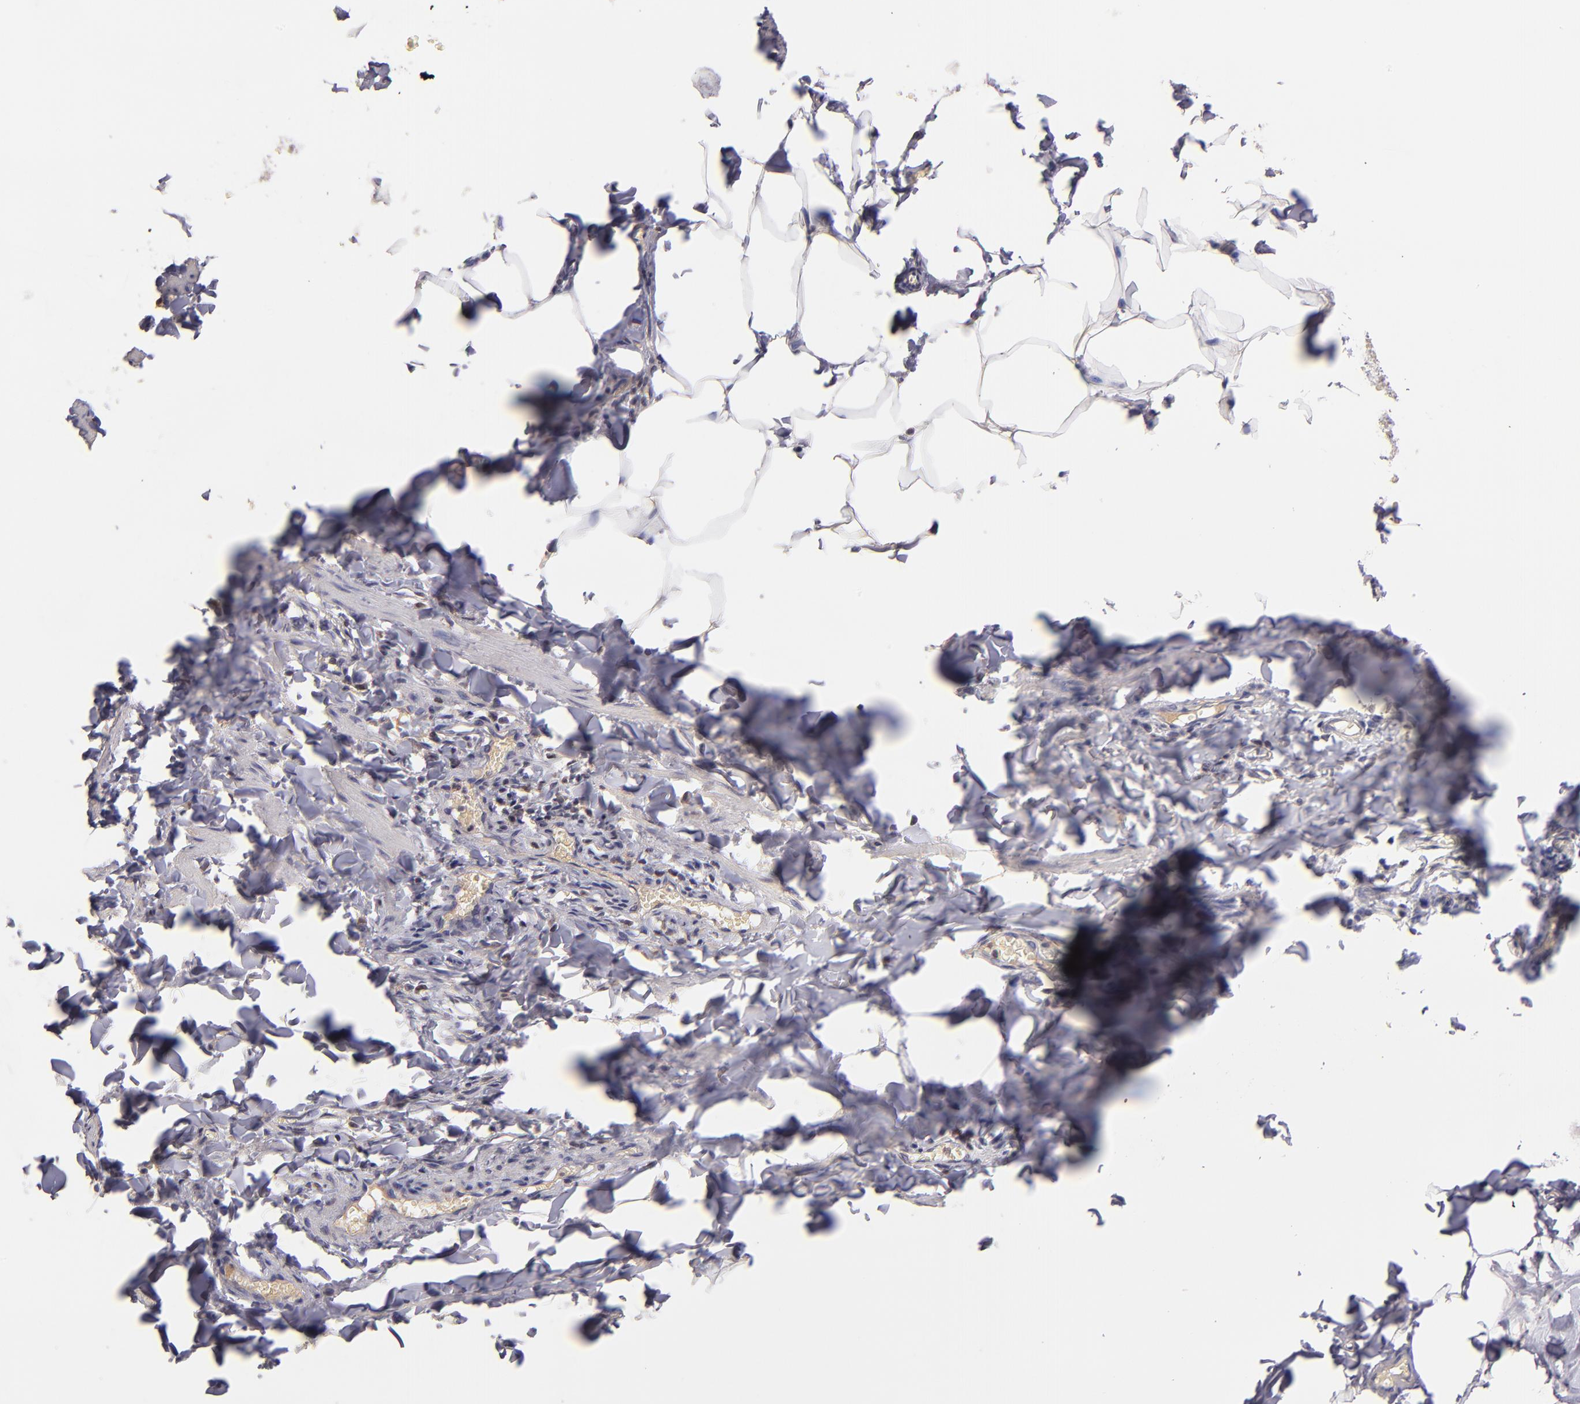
{"staining": {"intensity": "negative", "quantity": "none", "location": "none"}, "tissue": "adipose tissue", "cell_type": "Adipocytes", "image_type": "normal", "snomed": [{"axis": "morphology", "description": "Normal tissue, NOS"}, {"axis": "topography", "description": "Vascular tissue"}], "caption": "The micrograph displays no staining of adipocytes in benign adipose tissue.", "gene": "SERPINC1", "patient": {"sex": "male", "age": 41}}